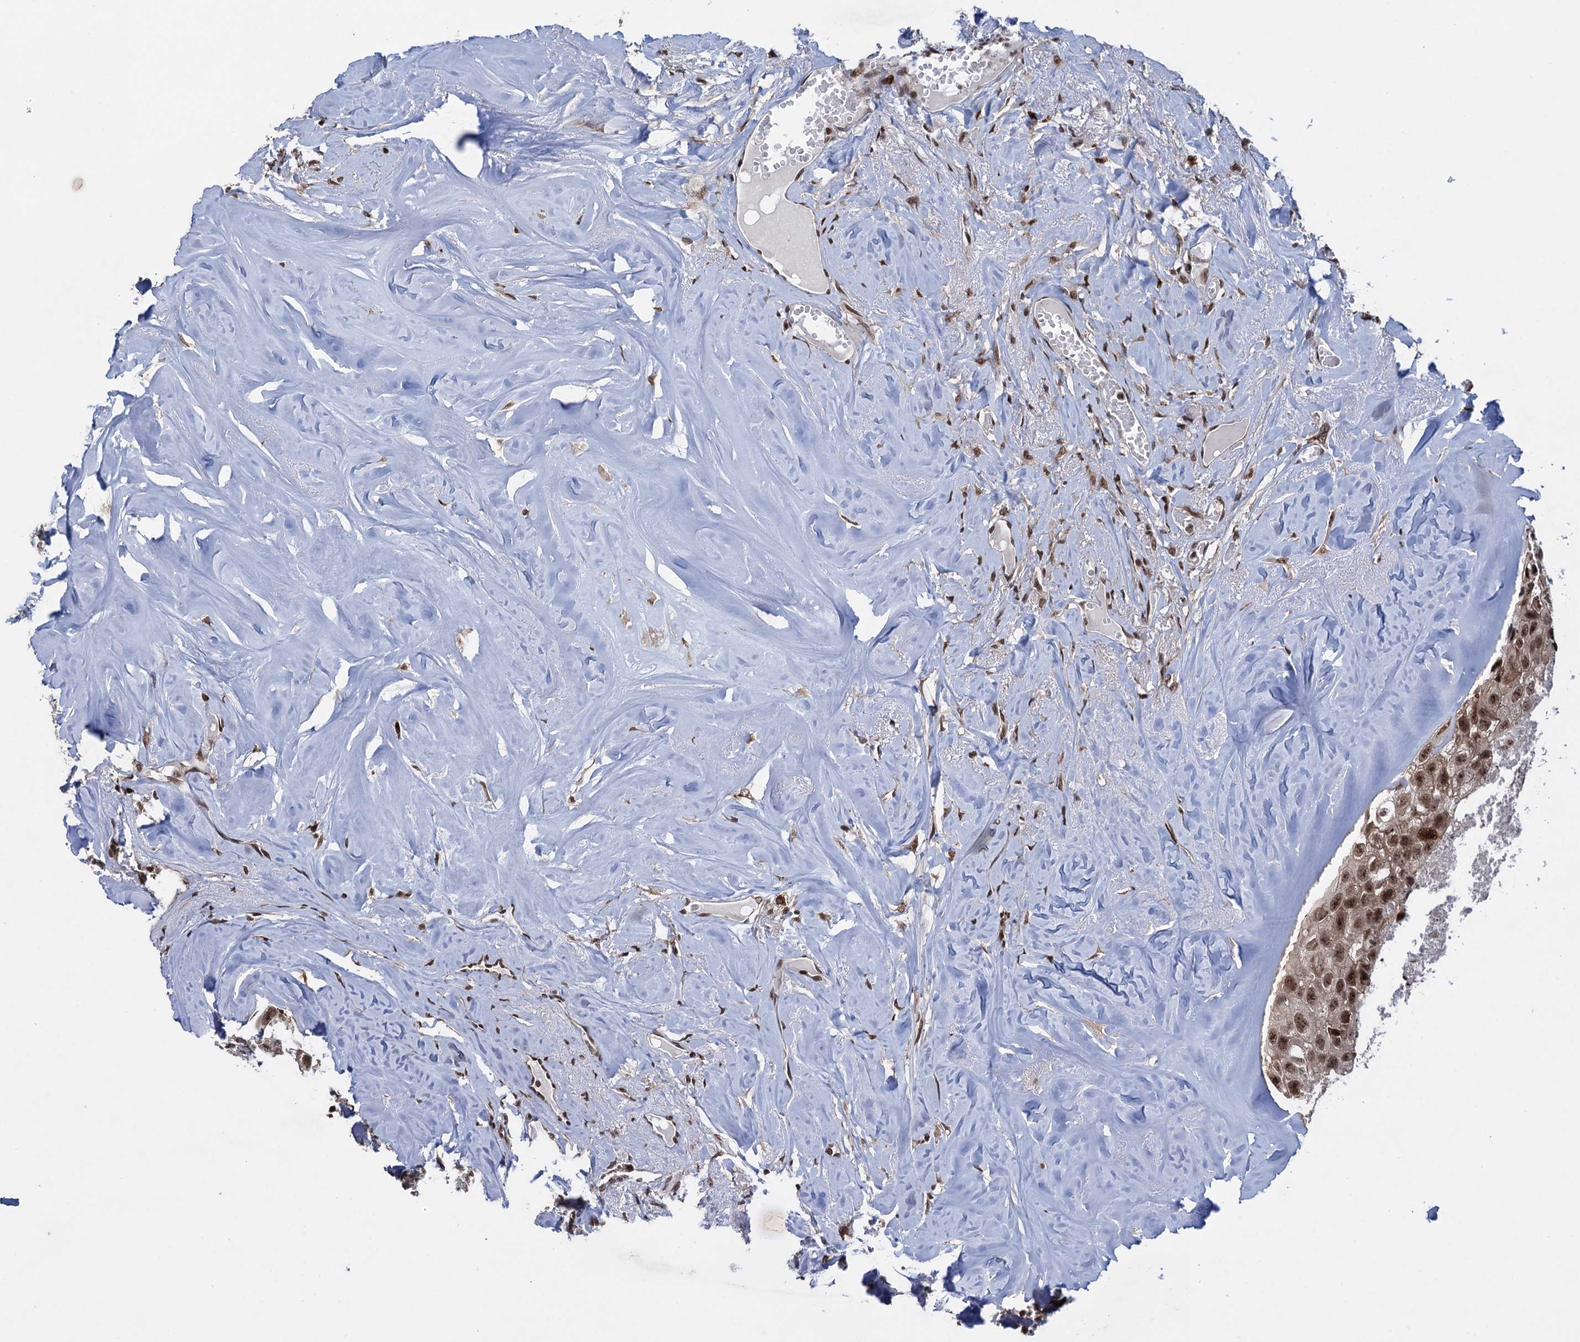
{"staining": {"intensity": "strong", "quantity": ">75%", "location": "cytoplasmic/membranous,nuclear"}, "tissue": "head and neck cancer", "cell_type": "Tumor cells", "image_type": "cancer", "snomed": [{"axis": "morphology", "description": "Adenocarcinoma, NOS"}, {"axis": "morphology", "description": "Adenocarcinoma, metastatic, NOS"}, {"axis": "topography", "description": "Head-Neck"}], "caption": "A high-resolution photomicrograph shows IHC staining of head and neck cancer (adenocarcinoma), which exhibits strong cytoplasmic/membranous and nuclear staining in approximately >75% of tumor cells.", "gene": "ZNF169", "patient": {"sex": "male", "age": 75}}